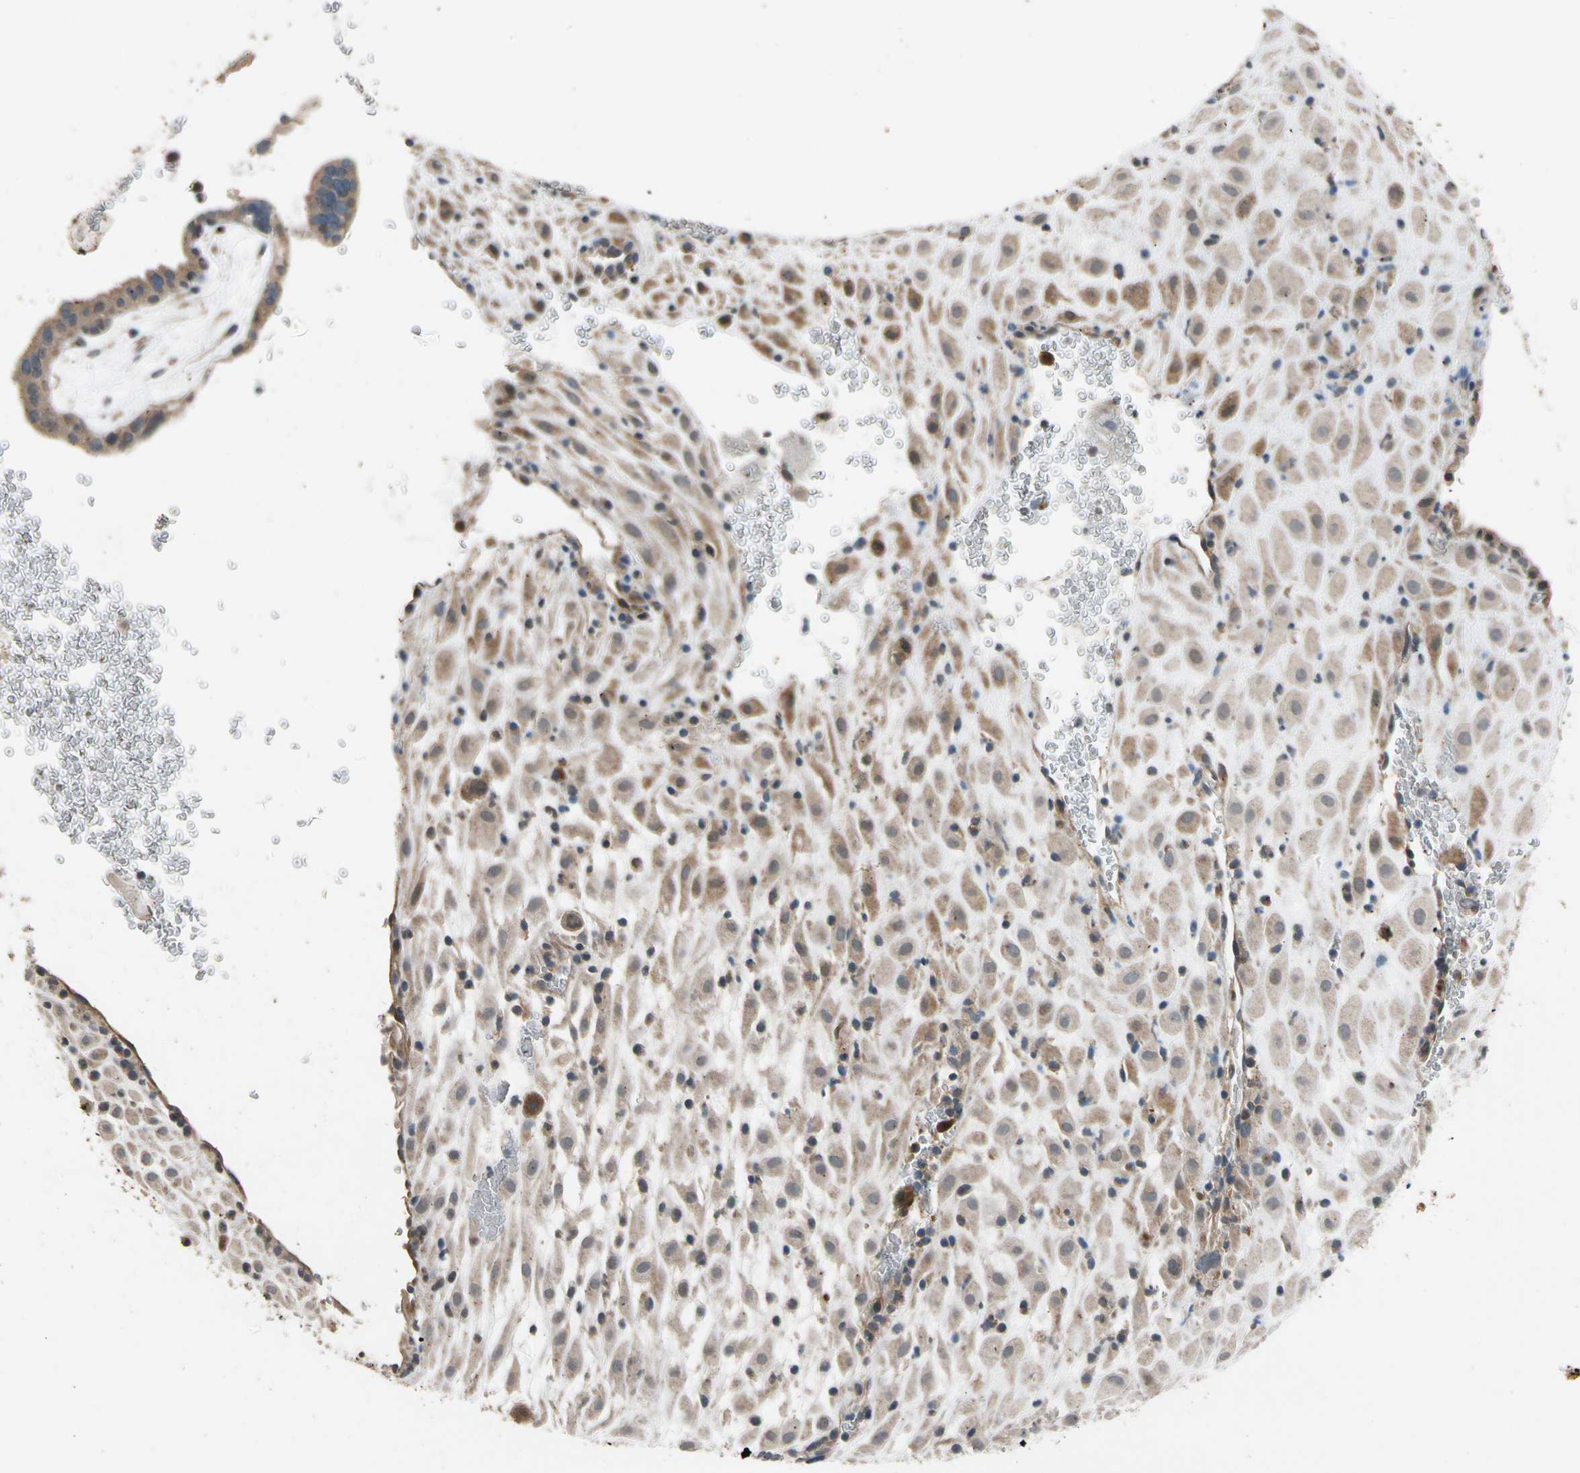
{"staining": {"intensity": "weak", "quantity": ">75%", "location": "cytoplasmic/membranous"}, "tissue": "placenta", "cell_type": "Decidual cells", "image_type": "normal", "snomed": [{"axis": "morphology", "description": "Normal tissue, NOS"}, {"axis": "topography", "description": "Placenta"}], "caption": "High-power microscopy captured an immunohistochemistry (IHC) photomicrograph of normal placenta, revealing weak cytoplasmic/membranous positivity in about >75% of decidual cells. (DAB (3,3'-diaminobenzidine) IHC, brown staining for protein, blue staining for nuclei).", "gene": "MST1R", "patient": {"sex": "female", "age": 19}}